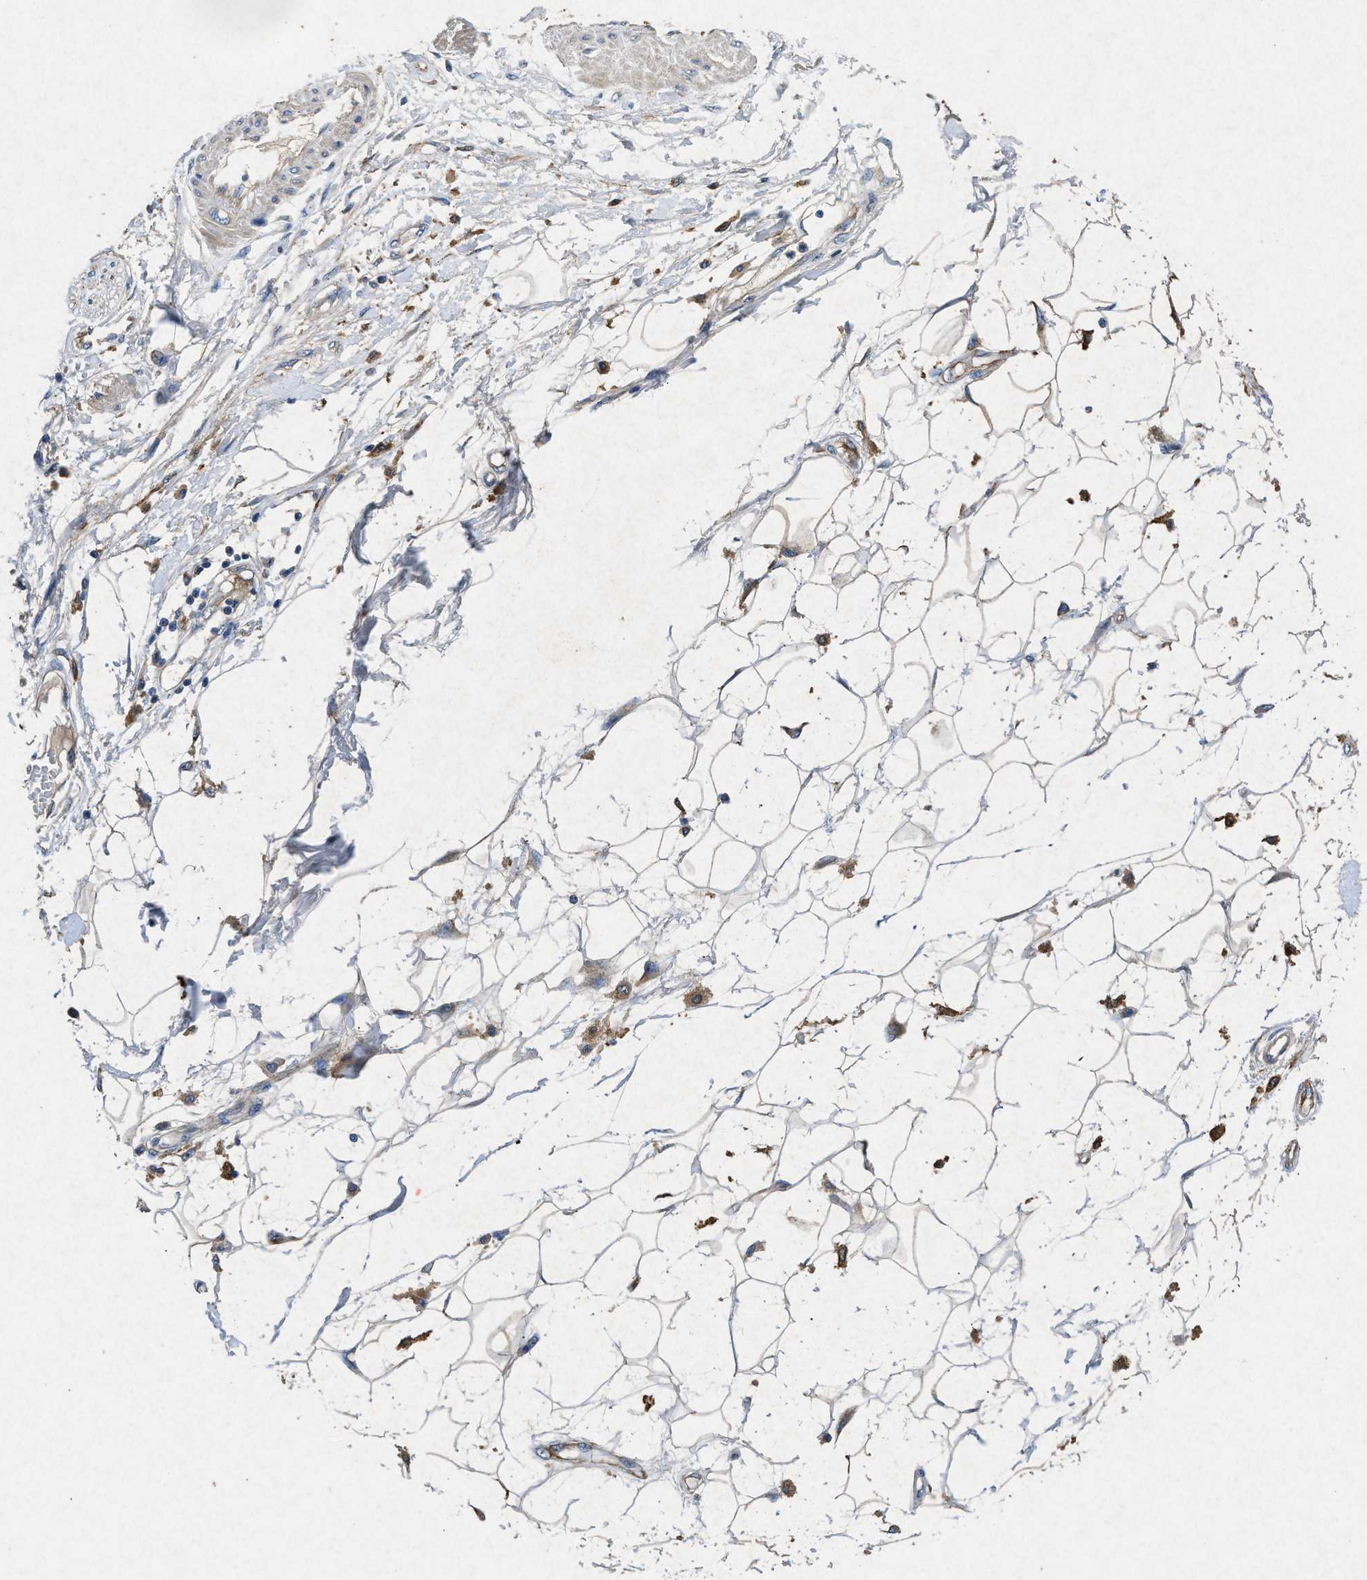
{"staining": {"intensity": "moderate", "quantity": "25%-75%", "location": "cytoplasmic/membranous"}, "tissue": "adipose tissue", "cell_type": "Adipocytes", "image_type": "normal", "snomed": [{"axis": "morphology", "description": "Normal tissue, NOS"}, {"axis": "morphology", "description": "Squamous cell carcinoma, NOS"}, {"axis": "topography", "description": "Skin"}, {"axis": "topography", "description": "Peripheral nerve tissue"}], "caption": "Immunohistochemistry (IHC) image of normal adipose tissue stained for a protein (brown), which displays medium levels of moderate cytoplasmic/membranous positivity in about 25%-75% of adipocytes.", "gene": "CDK15", "patient": {"sex": "male", "age": 83}}